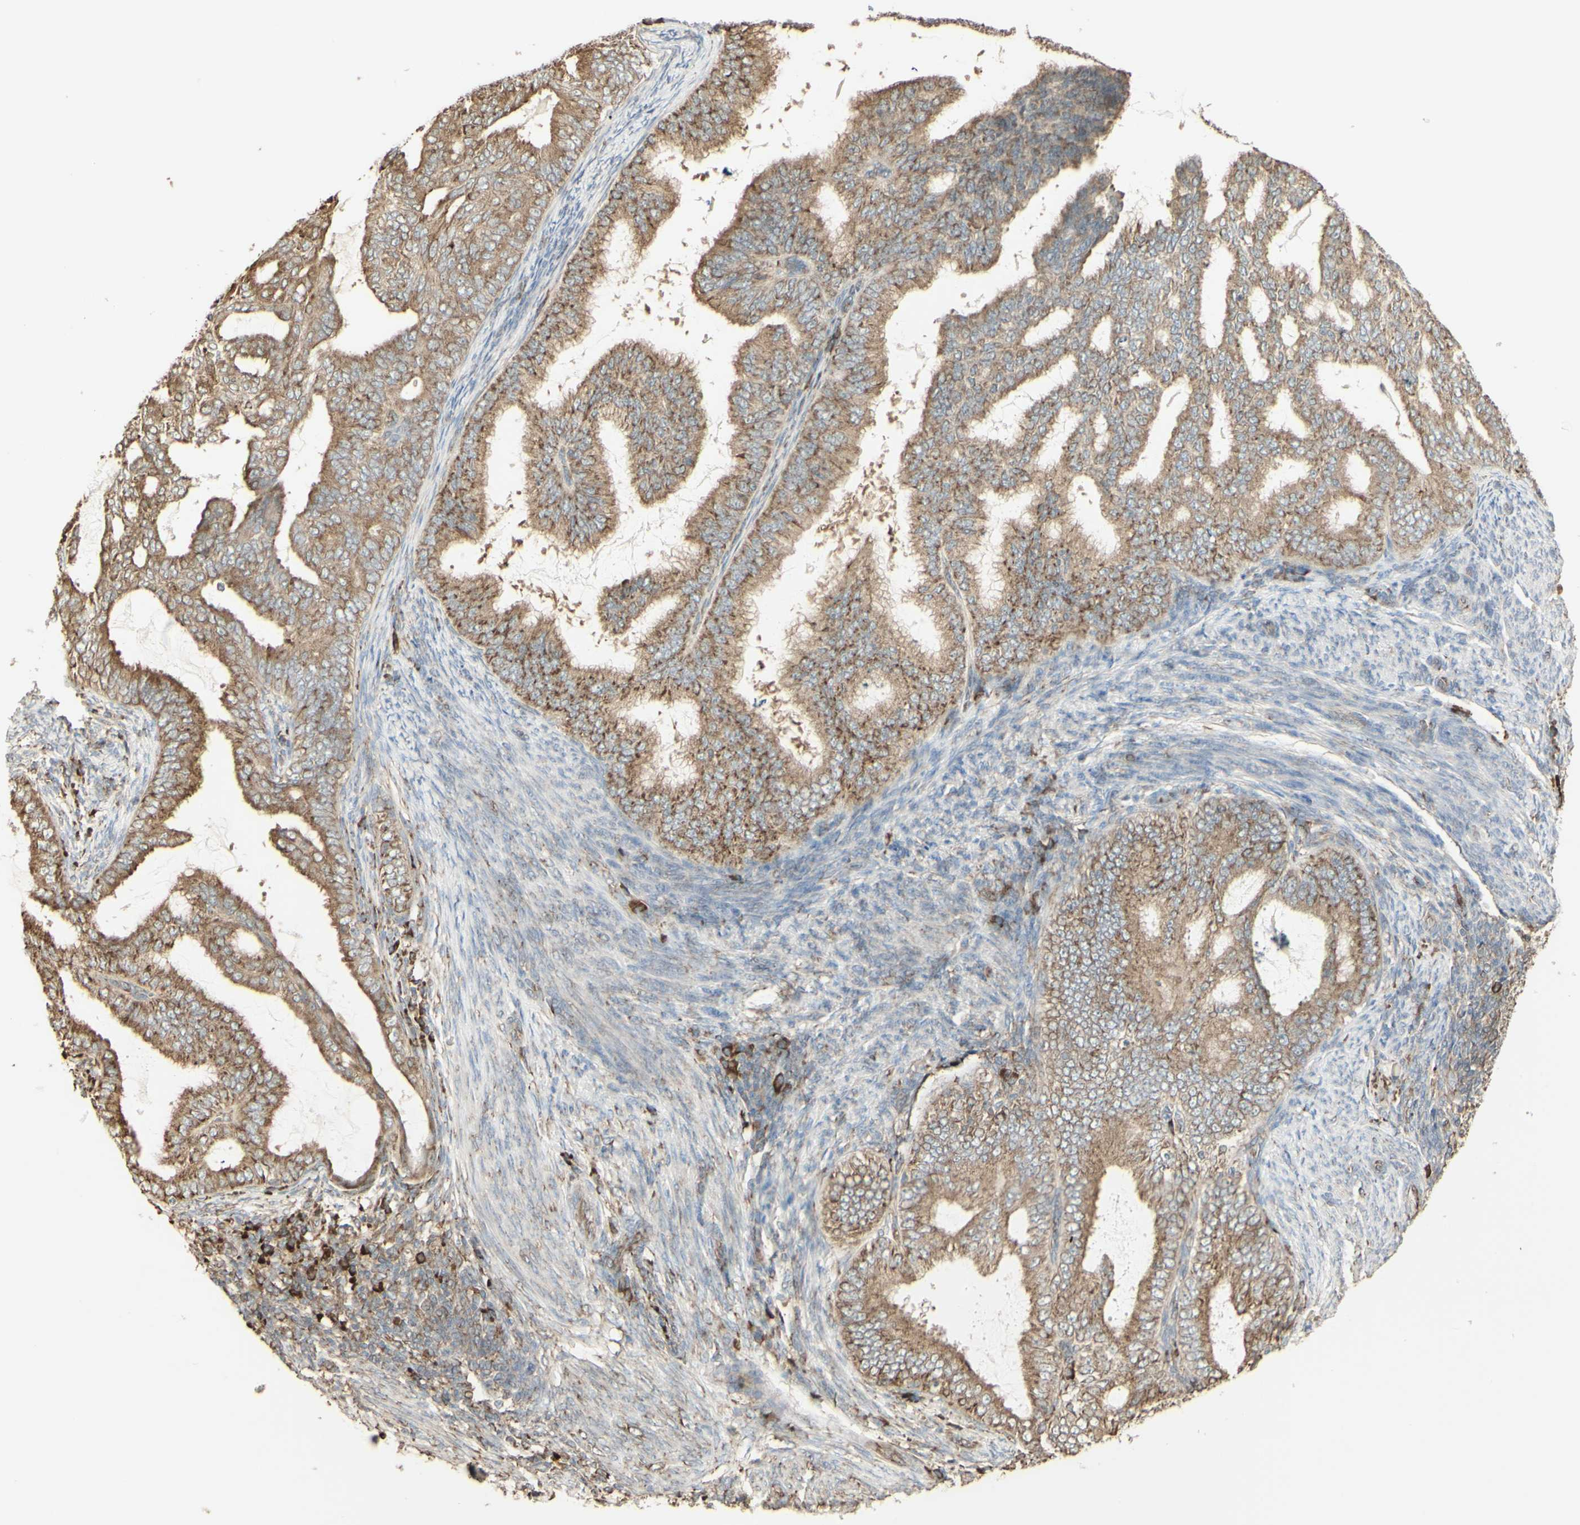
{"staining": {"intensity": "moderate", "quantity": ">75%", "location": "cytoplasmic/membranous"}, "tissue": "endometrial cancer", "cell_type": "Tumor cells", "image_type": "cancer", "snomed": [{"axis": "morphology", "description": "Adenocarcinoma, NOS"}, {"axis": "topography", "description": "Endometrium"}], "caption": "Moderate cytoplasmic/membranous protein expression is present in about >75% of tumor cells in adenocarcinoma (endometrial).", "gene": "EEF1B2", "patient": {"sex": "female", "age": 58}}